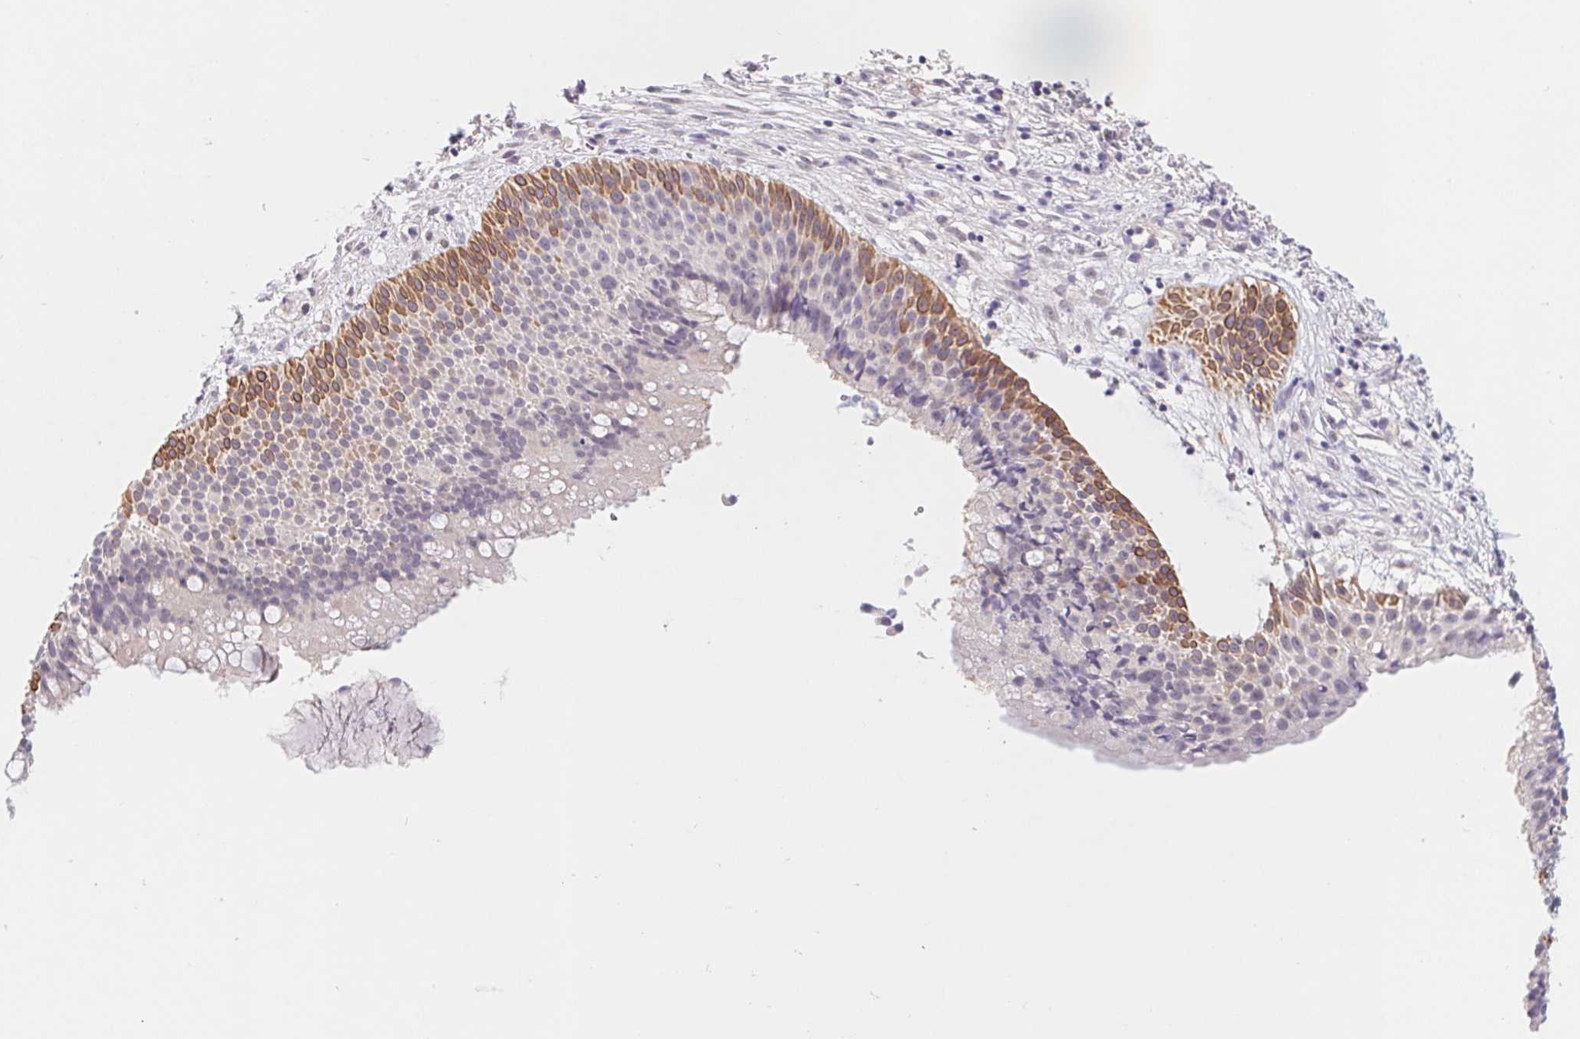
{"staining": {"intensity": "strong", "quantity": "<25%", "location": "cytoplasmic/membranous"}, "tissue": "nasopharynx", "cell_type": "Respiratory epithelial cells", "image_type": "normal", "snomed": [{"axis": "morphology", "description": "Normal tissue, NOS"}, {"axis": "topography", "description": "Nasopharynx"}], "caption": "An immunohistochemistry (IHC) histopathology image of benign tissue is shown. Protein staining in brown labels strong cytoplasmic/membranous positivity in nasopharynx within respiratory epithelial cells. (Stains: DAB (3,3'-diaminobenzidine) in brown, nuclei in blue, Microscopy: brightfield microscopy at high magnification).", "gene": "PNMA8B", "patient": {"sex": "male", "age": 67}}